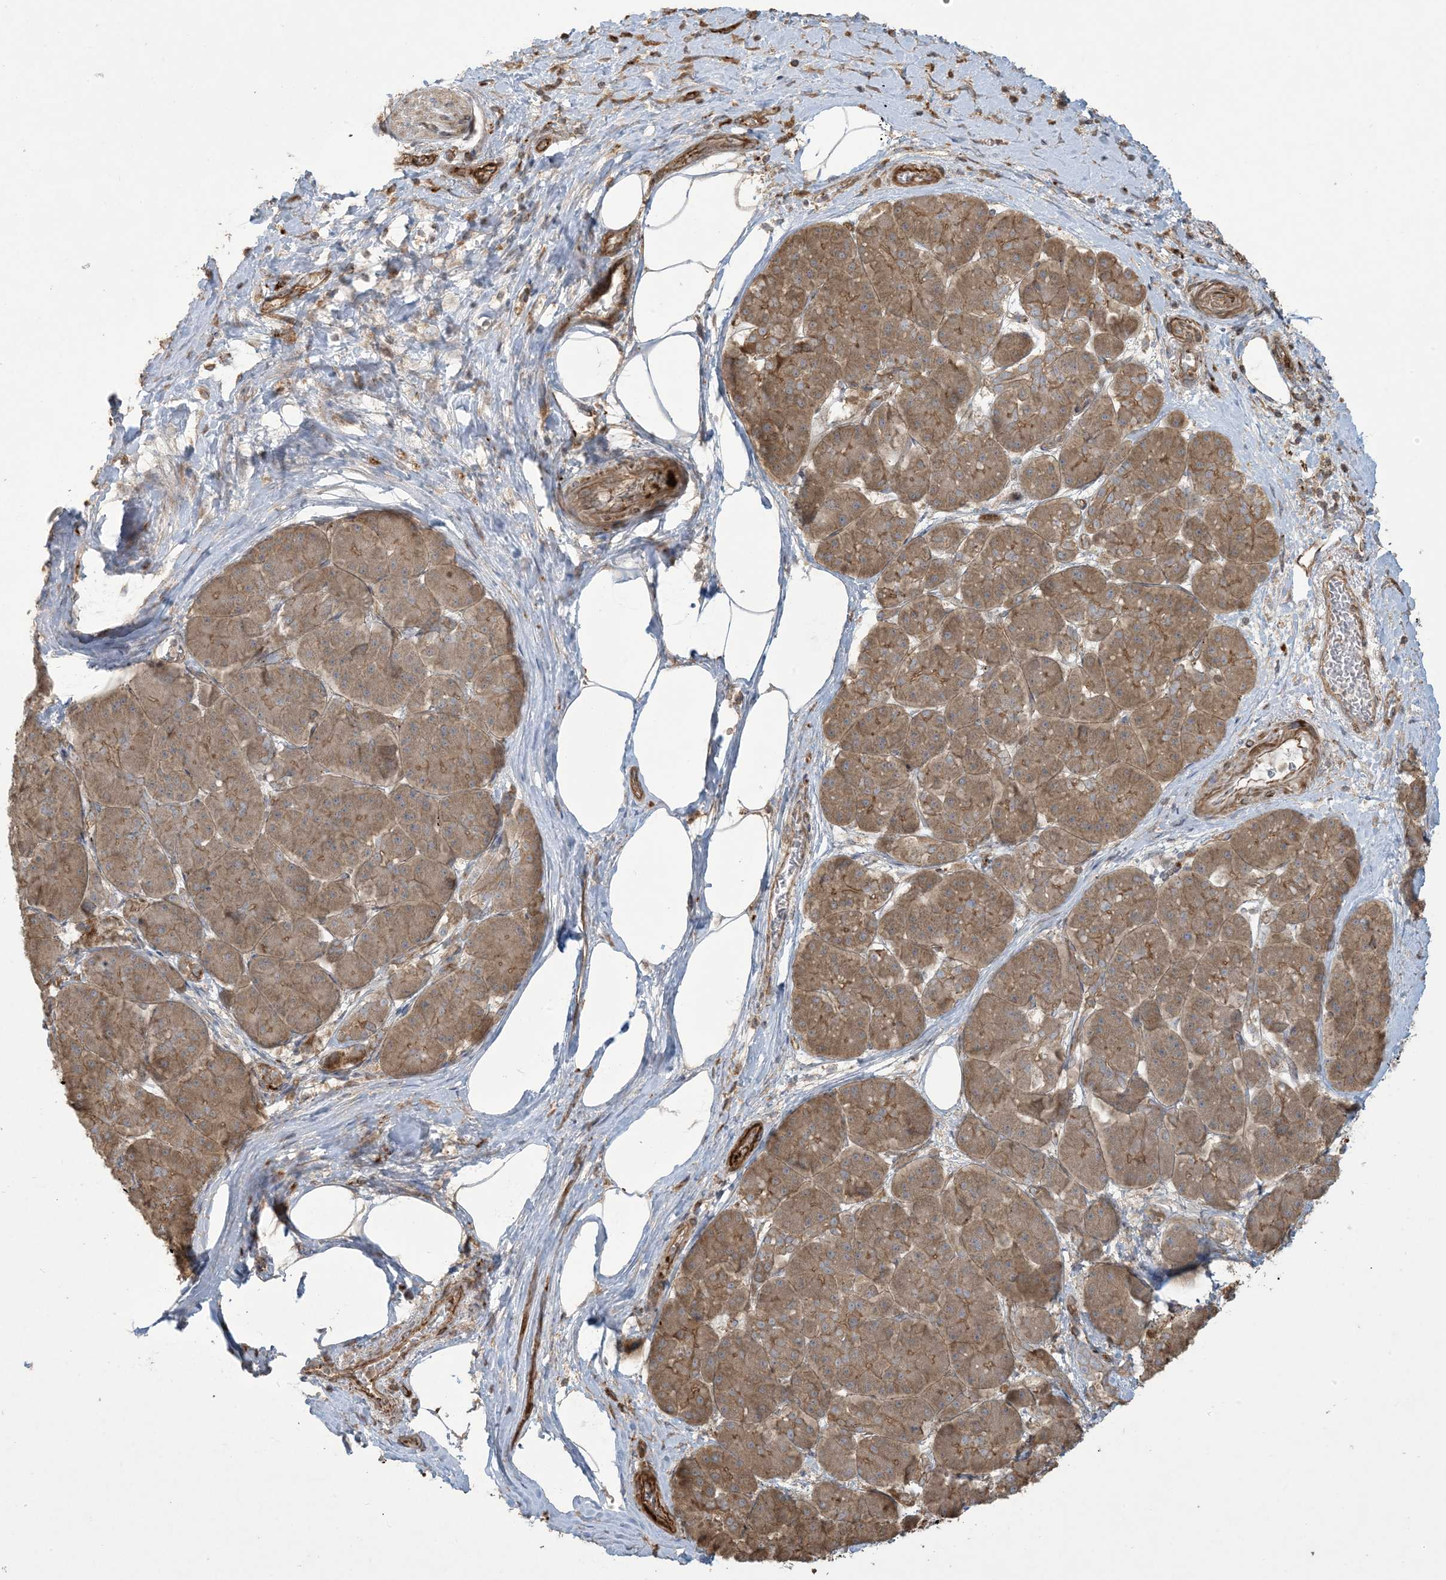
{"staining": {"intensity": "moderate", "quantity": ">75%", "location": "cytoplasmic/membranous"}, "tissue": "pancreatic cancer", "cell_type": "Tumor cells", "image_type": "cancer", "snomed": [{"axis": "morphology", "description": "Normal tissue, NOS"}, {"axis": "morphology", "description": "Adenocarcinoma, NOS"}, {"axis": "topography", "description": "Pancreas"}], "caption": "The photomicrograph displays a brown stain indicating the presence of a protein in the cytoplasmic/membranous of tumor cells in pancreatic cancer. The protein of interest is stained brown, and the nuclei are stained in blue (DAB IHC with brightfield microscopy, high magnification).", "gene": "KLHL18", "patient": {"sex": "female", "age": 68}}